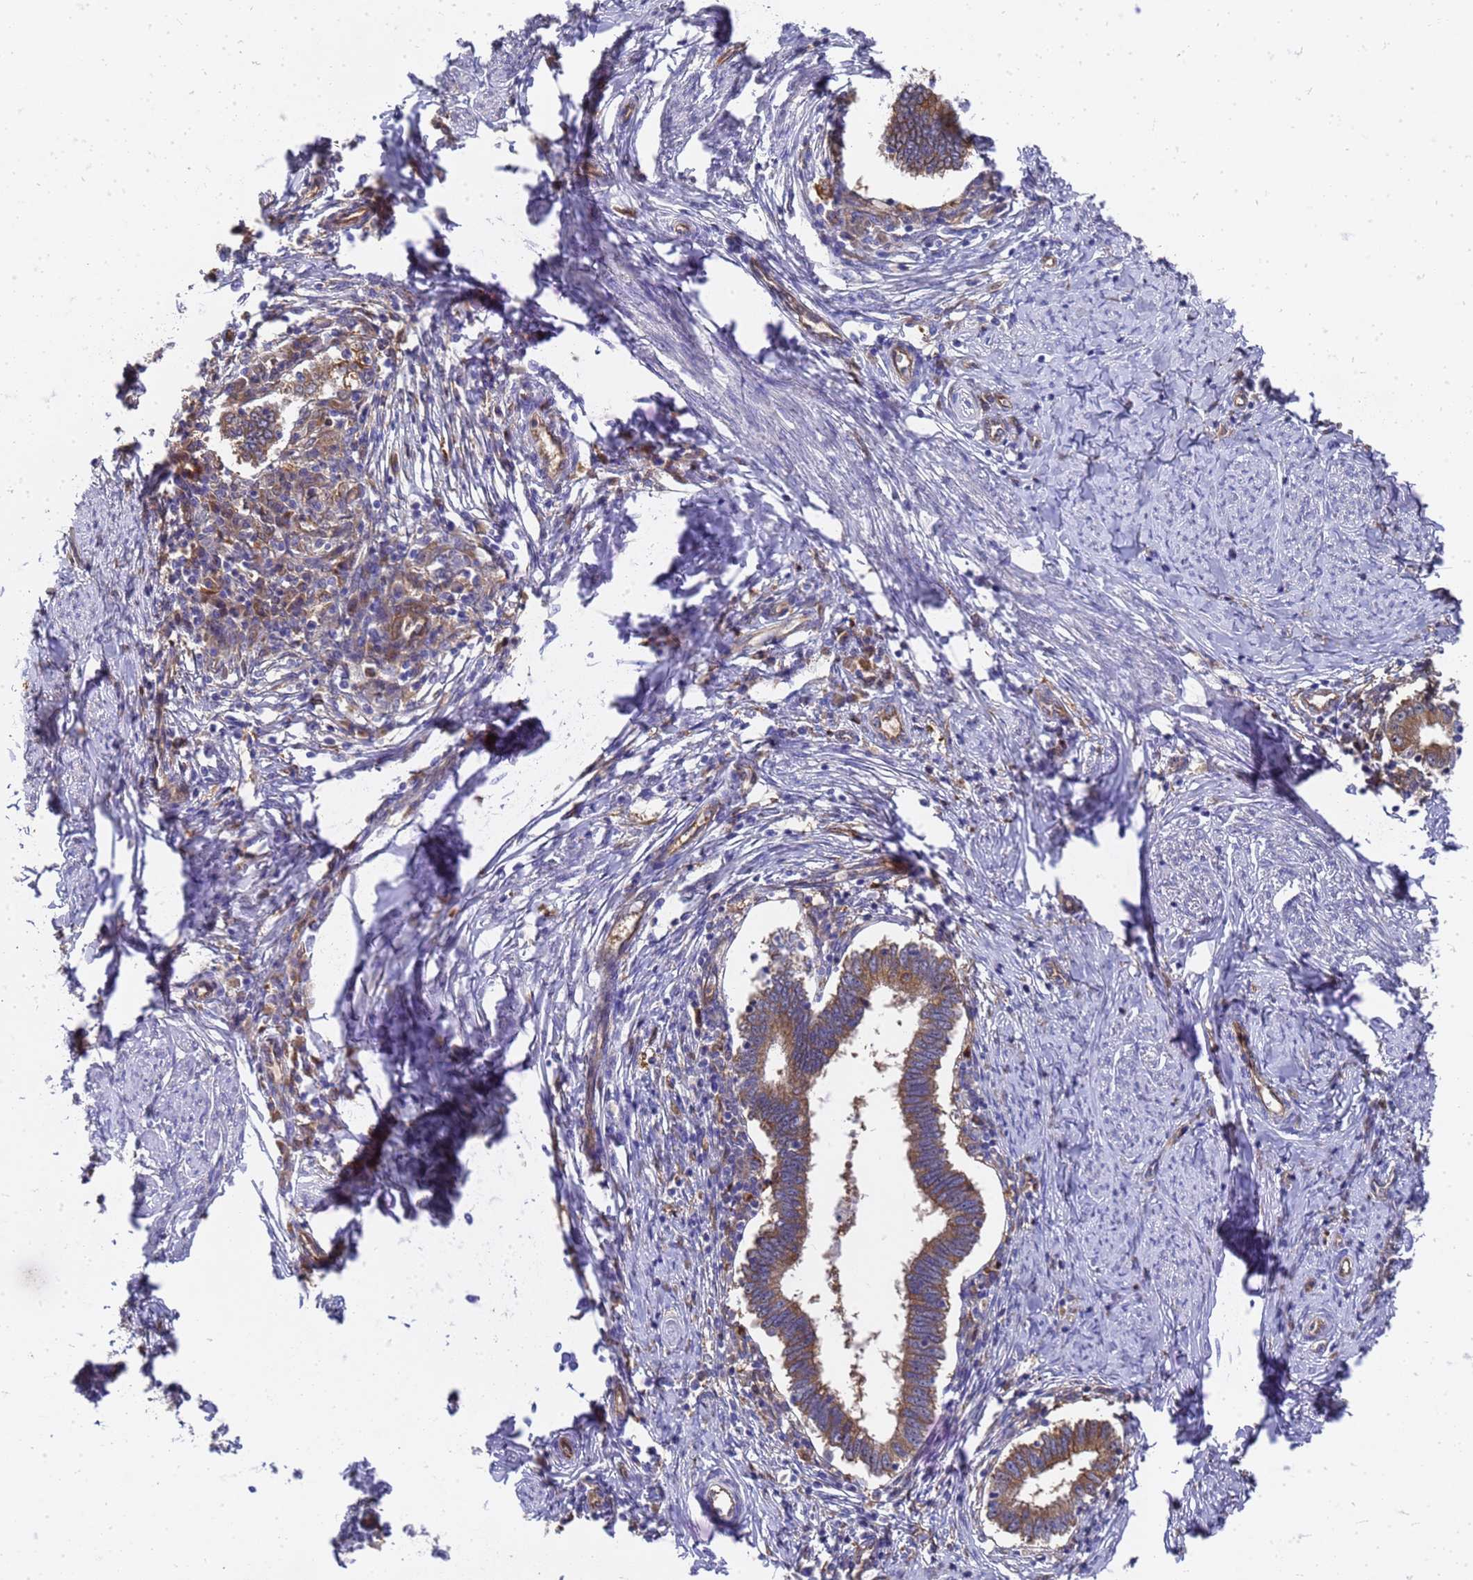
{"staining": {"intensity": "moderate", "quantity": ">75%", "location": "cytoplasmic/membranous"}, "tissue": "cervical cancer", "cell_type": "Tumor cells", "image_type": "cancer", "snomed": [{"axis": "morphology", "description": "Adenocarcinoma, NOS"}, {"axis": "topography", "description": "Cervix"}], "caption": "Brown immunohistochemical staining in cervical adenocarcinoma shows moderate cytoplasmic/membranous staining in about >75% of tumor cells.", "gene": "SLC35E2B", "patient": {"sex": "female", "age": 36}}